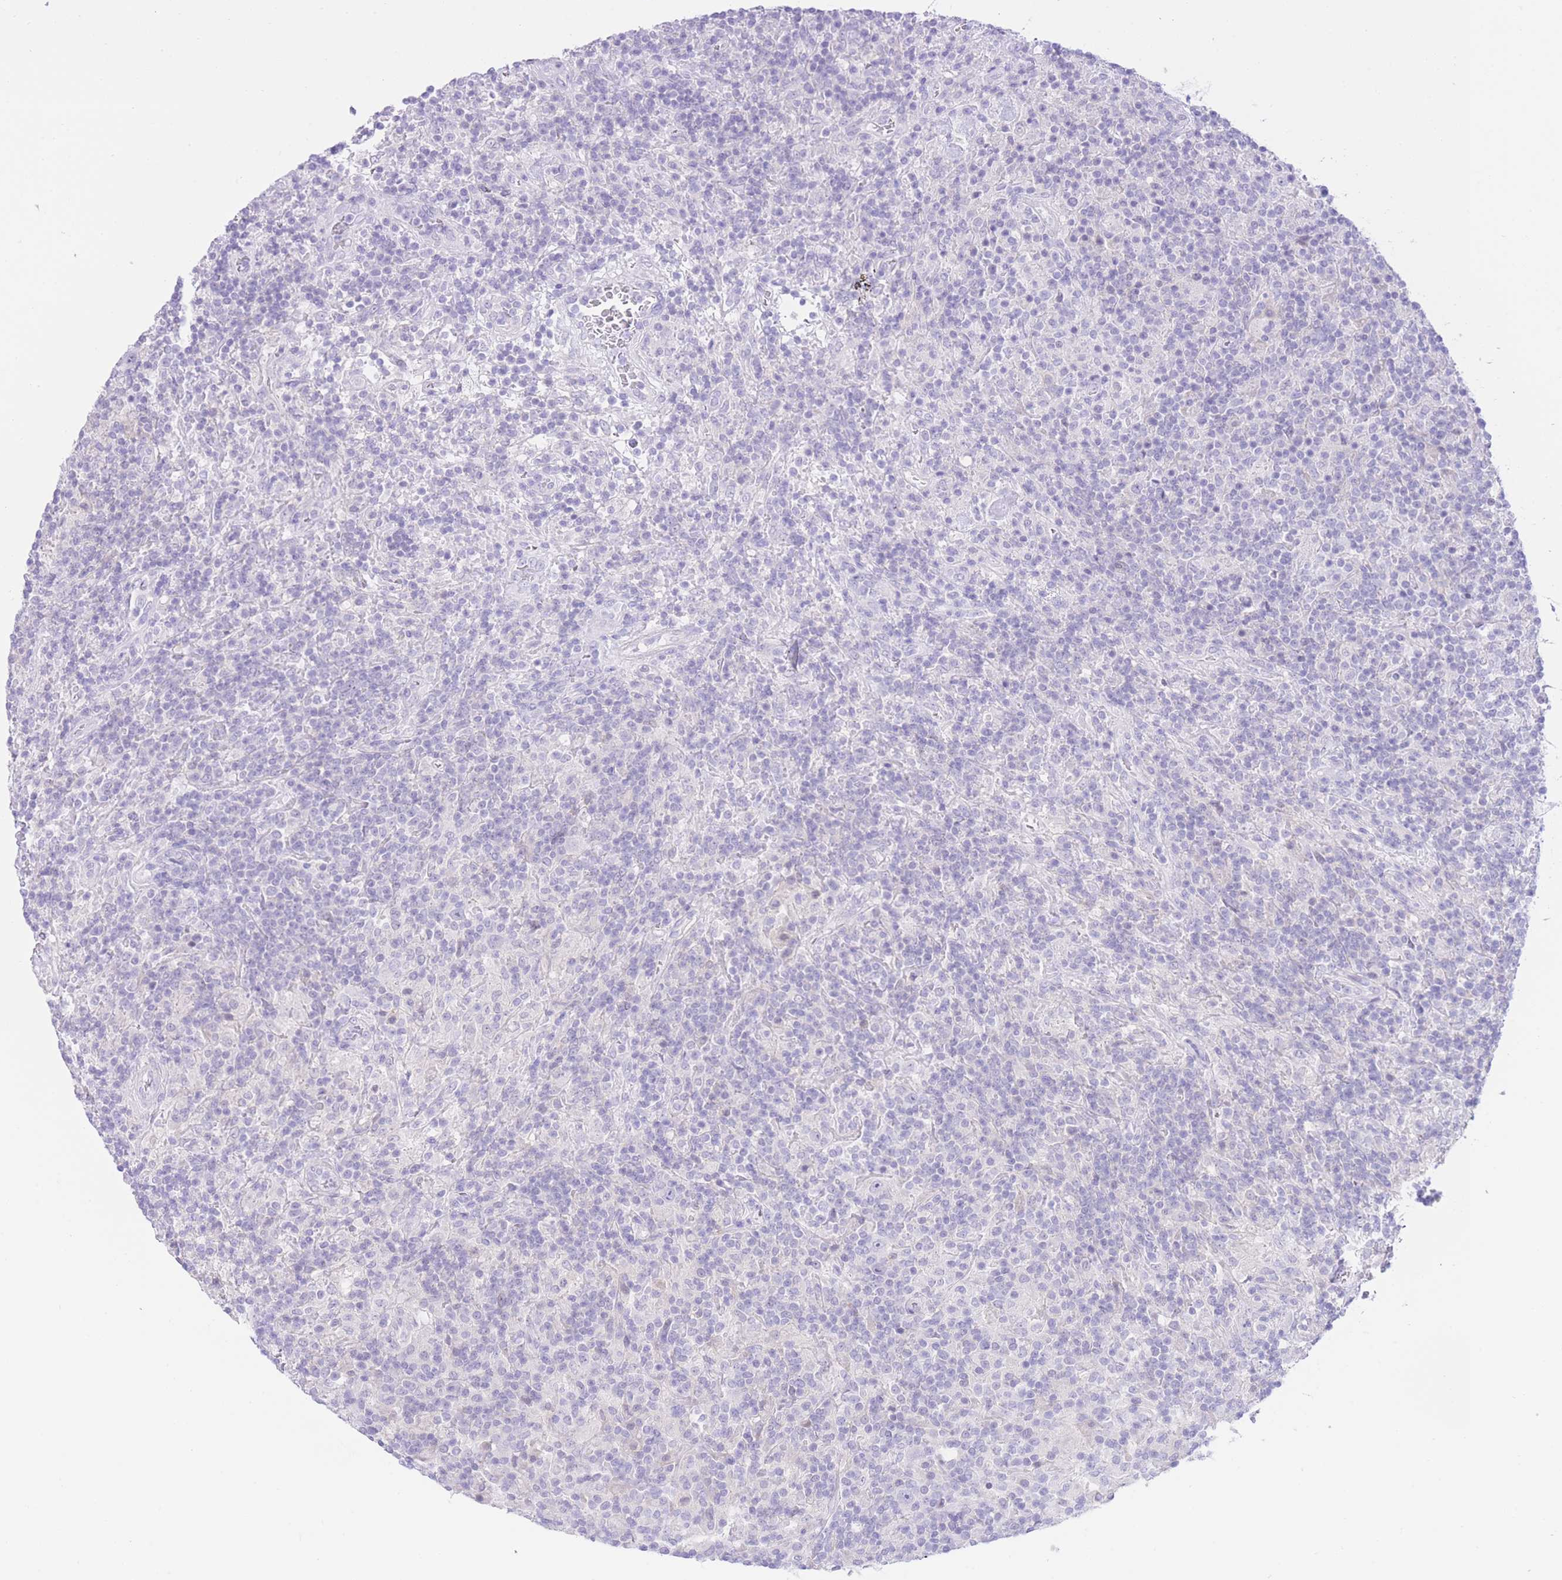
{"staining": {"intensity": "negative", "quantity": "none", "location": "none"}, "tissue": "lymphoma", "cell_type": "Tumor cells", "image_type": "cancer", "snomed": [{"axis": "morphology", "description": "Hodgkin's disease, NOS"}, {"axis": "topography", "description": "Lymph node"}], "caption": "Image shows no significant protein positivity in tumor cells of lymphoma.", "gene": "ZNF212", "patient": {"sex": "male", "age": 70}}